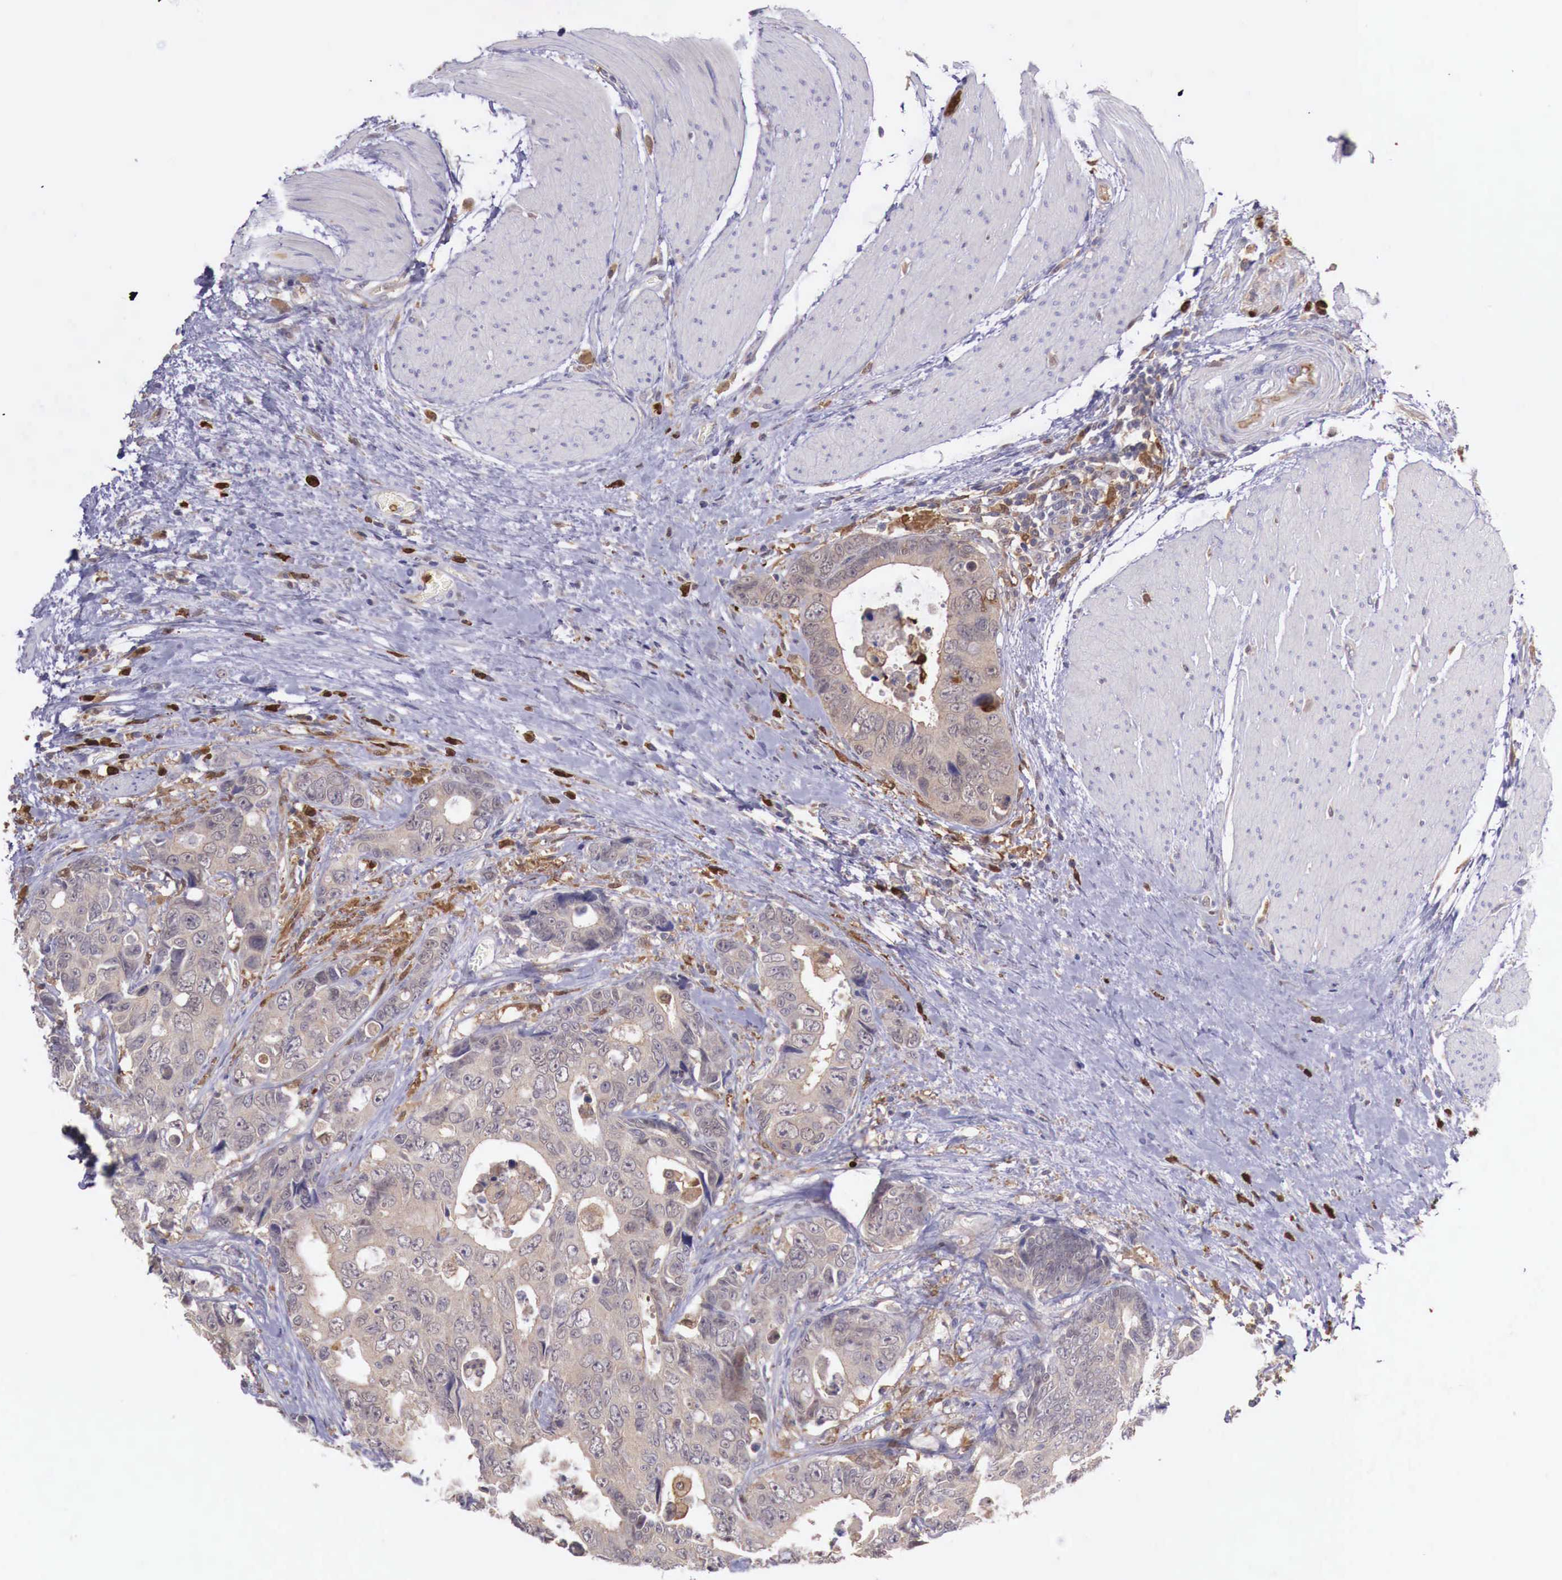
{"staining": {"intensity": "weak", "quantity": ">75%", "location": "cytoplasmic/membranous"}, "tissue": "colorectal cancer", "cell_type": "Tumor cells", "image_type": "cancer", "snomed": [{"axis": "morphology", "description": "Adenocarcinoma, NOS"}, {"axis": "topography", "description": "Rectum"}], "caption": "IHC of human adenocarcinoma (colorectal) displays low levels of weak cytoplasmic/membranous positivity in about >75% of tumor cells. (IHC, brightfield microscopy, high magnification).", "gene": "GAB2", "patient": {"sex": "female", "age": 67}}